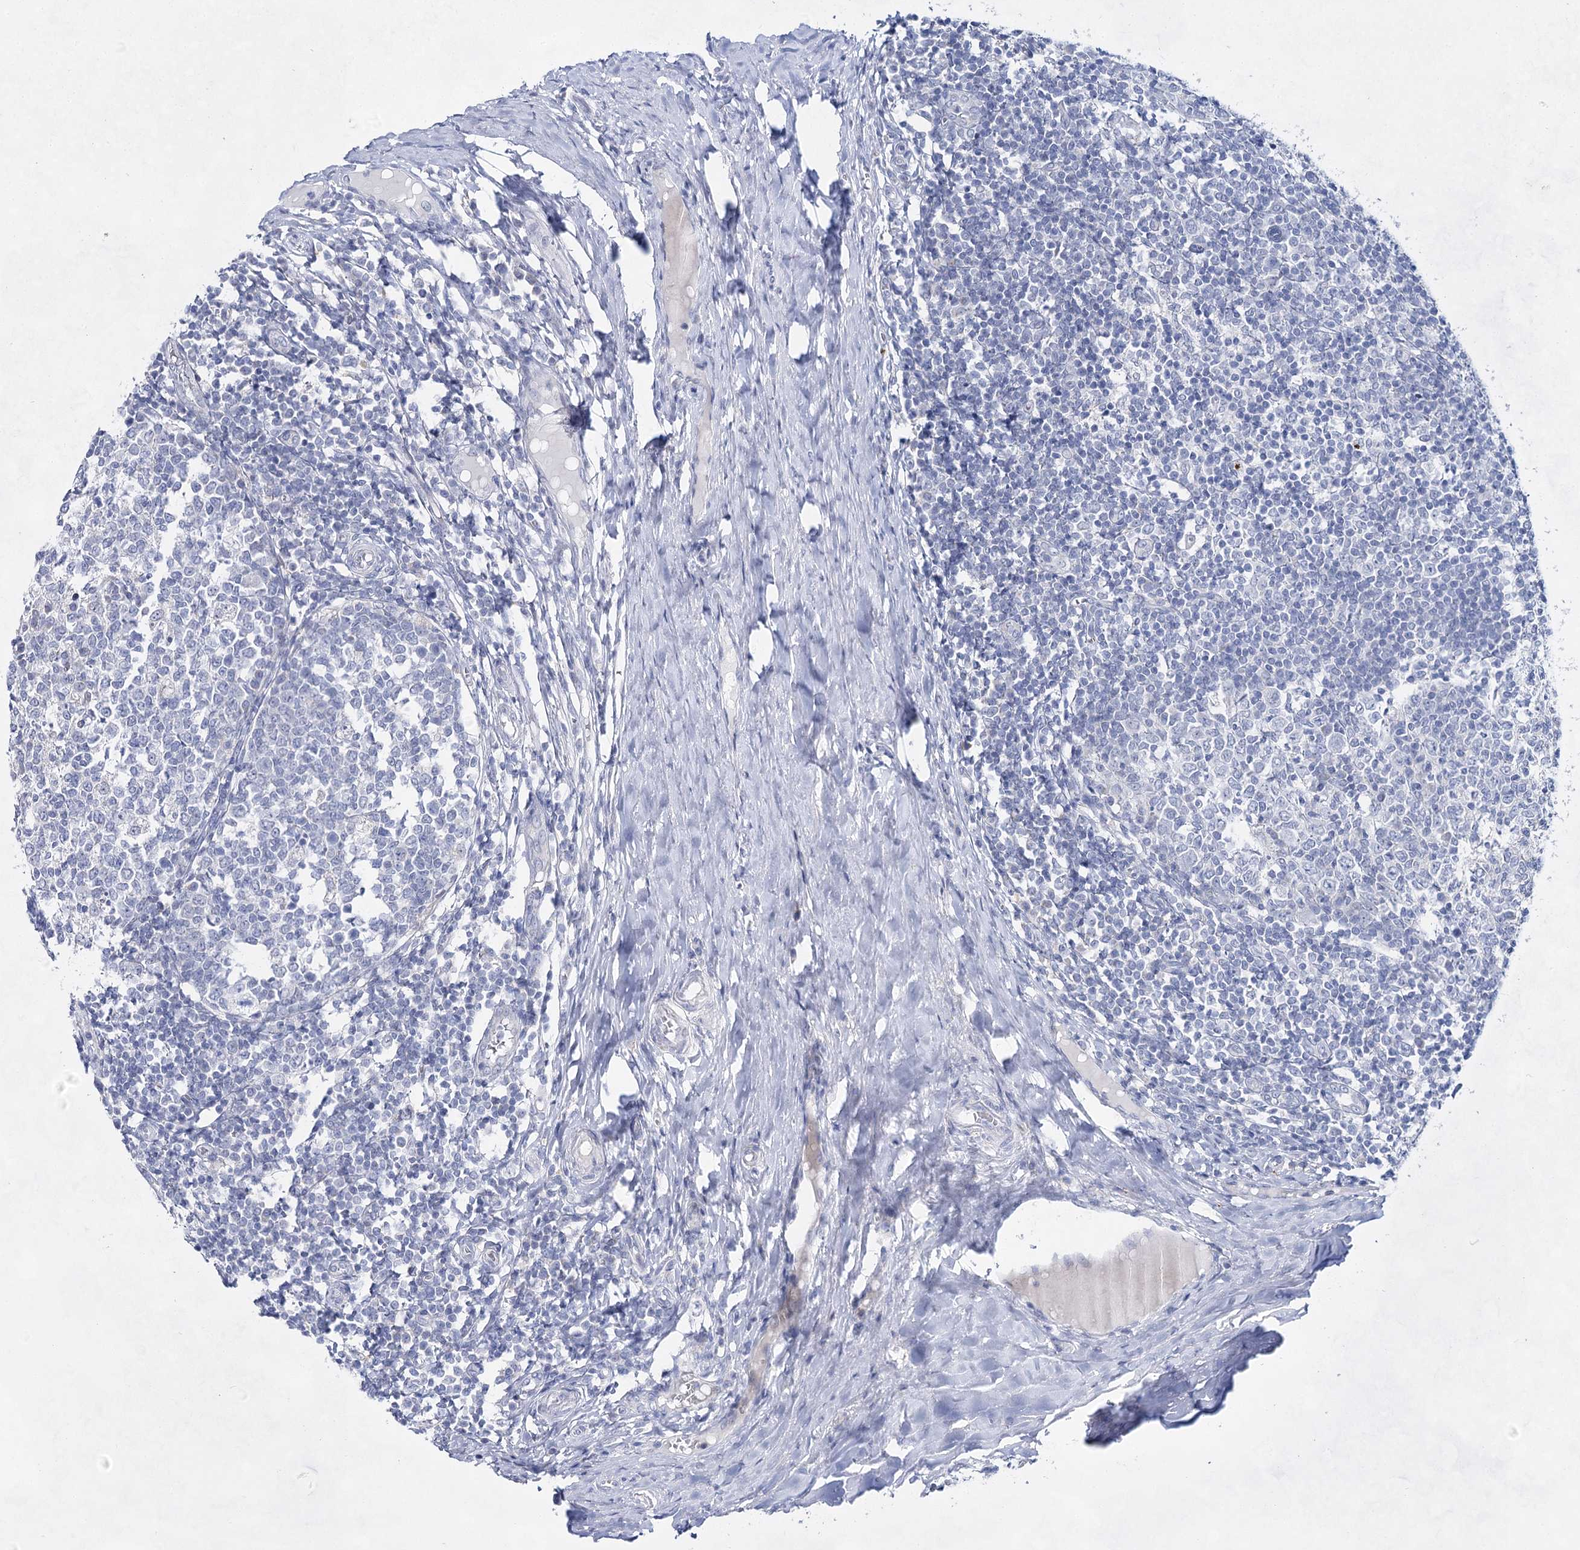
{"staining": {"intensity": "negative", "quantity": "none", "location": "none"}, "tissue": "tonsil", "cell_type": "Germinal center cells", "image_type": "normal", "snomed": [{"axis": "morphology", "description": "Normal tissue, NOS"}, {"axis": "topography", "description": "Tonsil"}], "caption": "Germinal center cells are negative for protein expression in normal human tonsil. Nuclei are stained in blue.", "gene": "BPHL", "patient": {"sex": "female", "age": 19}}